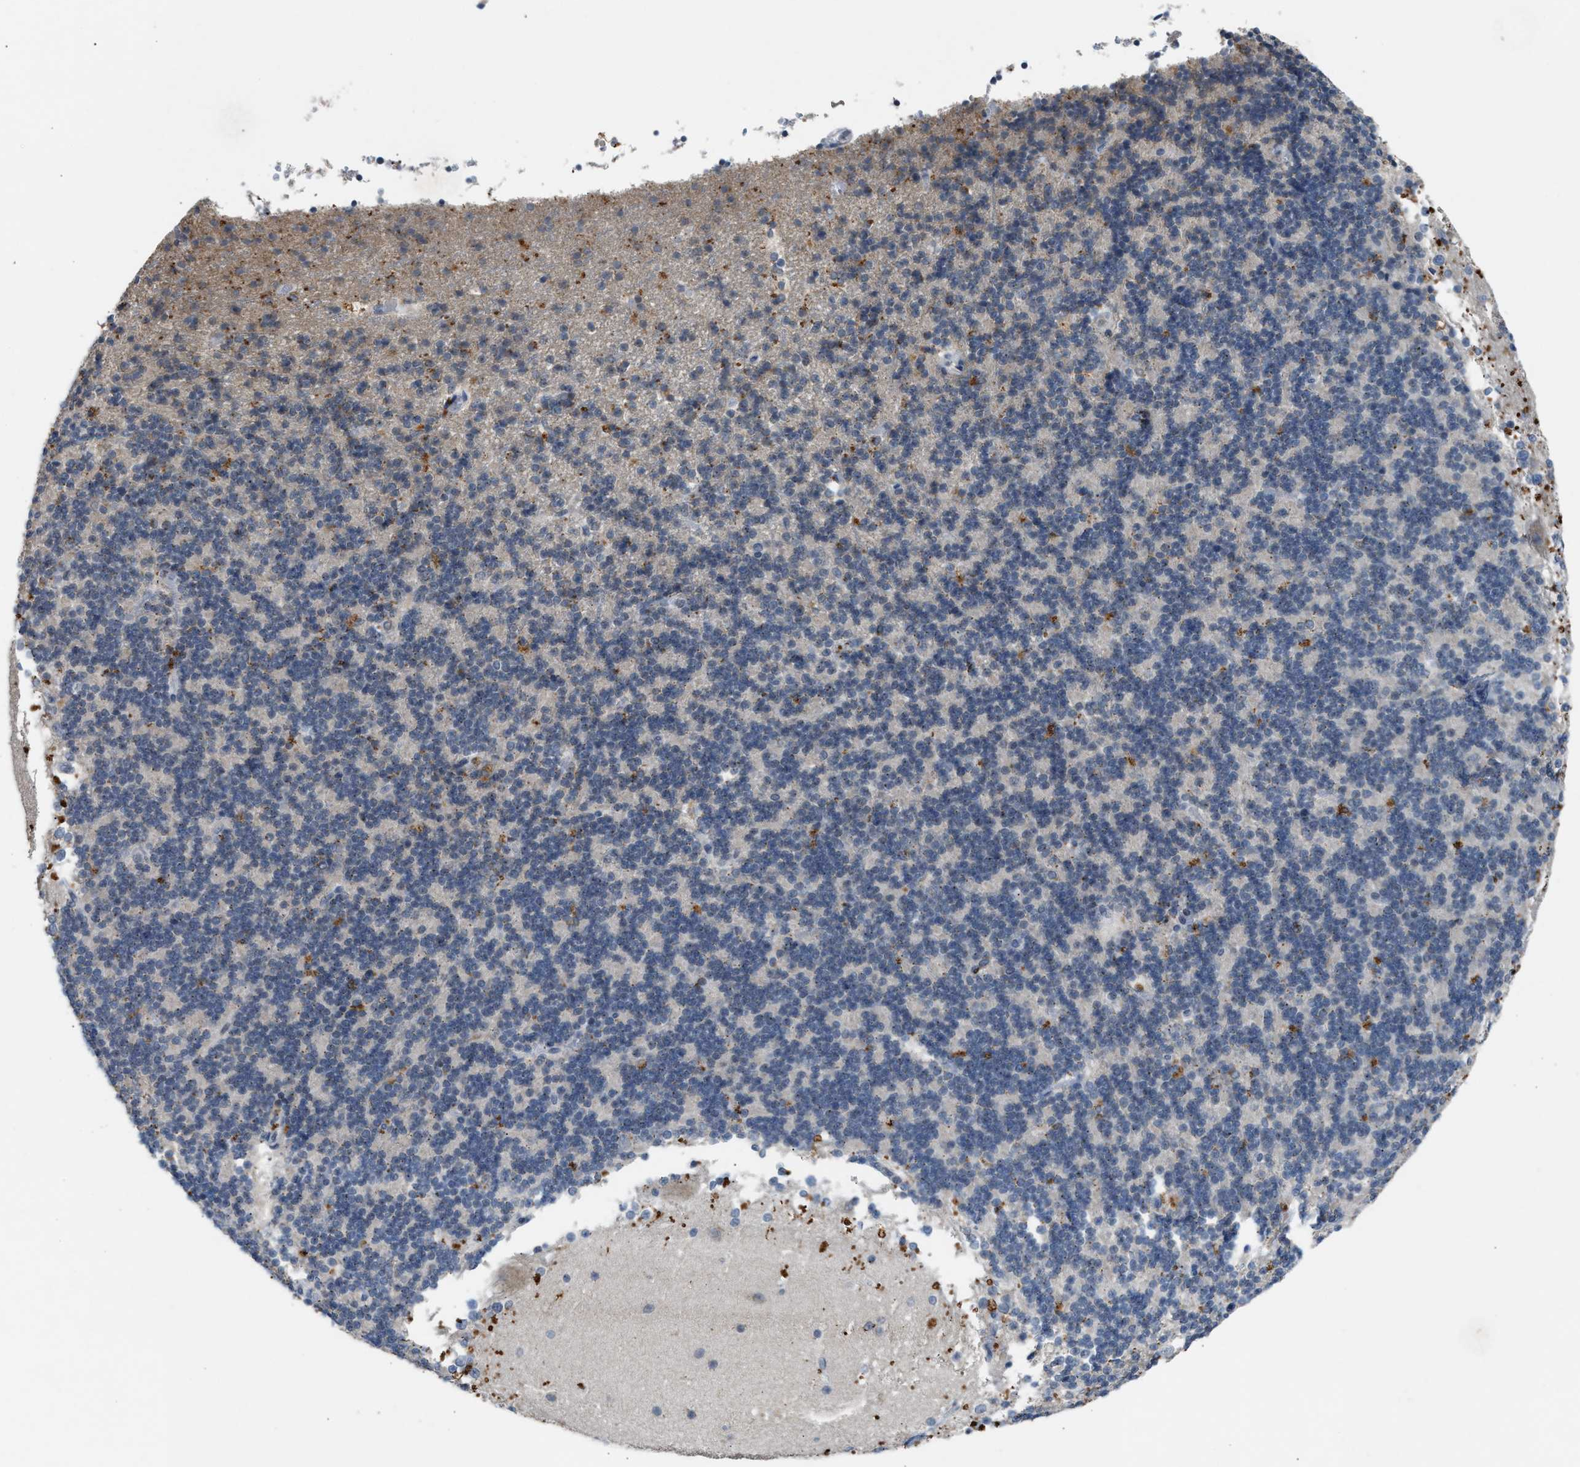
{"staining": {"intensity": "moderate", "quantity": "<25%", "location": "cytoplasmic/membranous"}, "tissue": "cerebellum", "cell_type": "Cells in granular layer", "image_type": "normal", "snomed": [{"axis": "morphology", "description": "Normal tissue, NOS"}, {"axis": "topography", "description": "Cerebellum"}], "caption": "The micrograph shows immunohistochemical staining of normal cerebellum. There is moderate cytoplasmic/membranous staining is appreciated in approximately <25% of cells in granular layer. The staining is performed using DAB brown chromogen to label protein expression. The nuclei are counter-stained blue using hematoxylin.", "gene": "SLC5A5", "patient": {"sex": "female", "age": 19}}